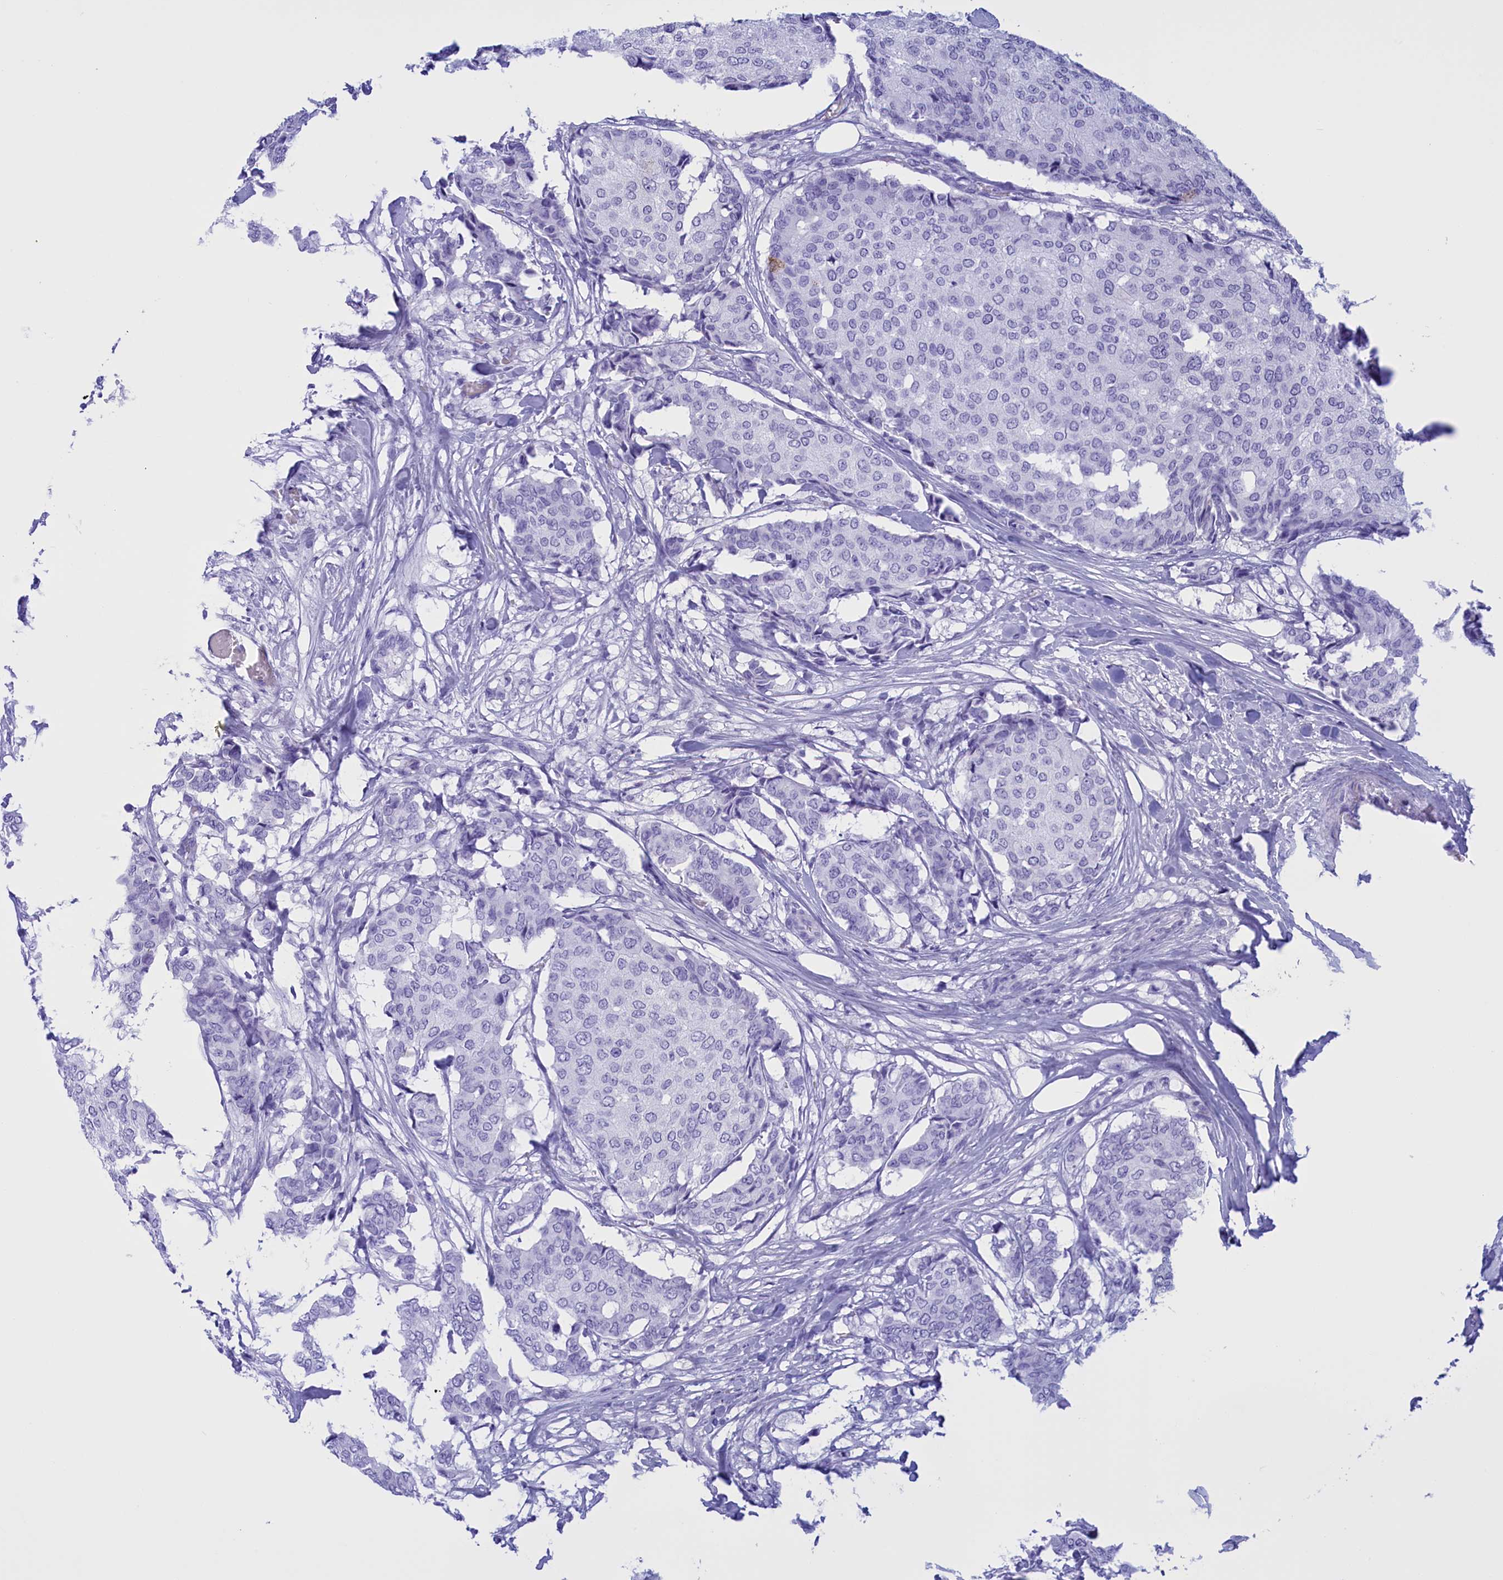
{"staining": {"intensity": "negative", "quantity": "none", "location": "none"}, "tissue": "breast cancer", "cell_type": "Tumor cells", "image_type": "cancer", "snomed": [{"axis": "morphology", "description": "Duct carcinoma"}, {"axis": "topography", "description": "Breast"}], "caption": "Protein analysis of breast cancer (infiltrating ductal carcinoma) shows no significant positivity in tumor cells.", "gene": "BRI3", "patient": {"sex": "female", "age": 75}}